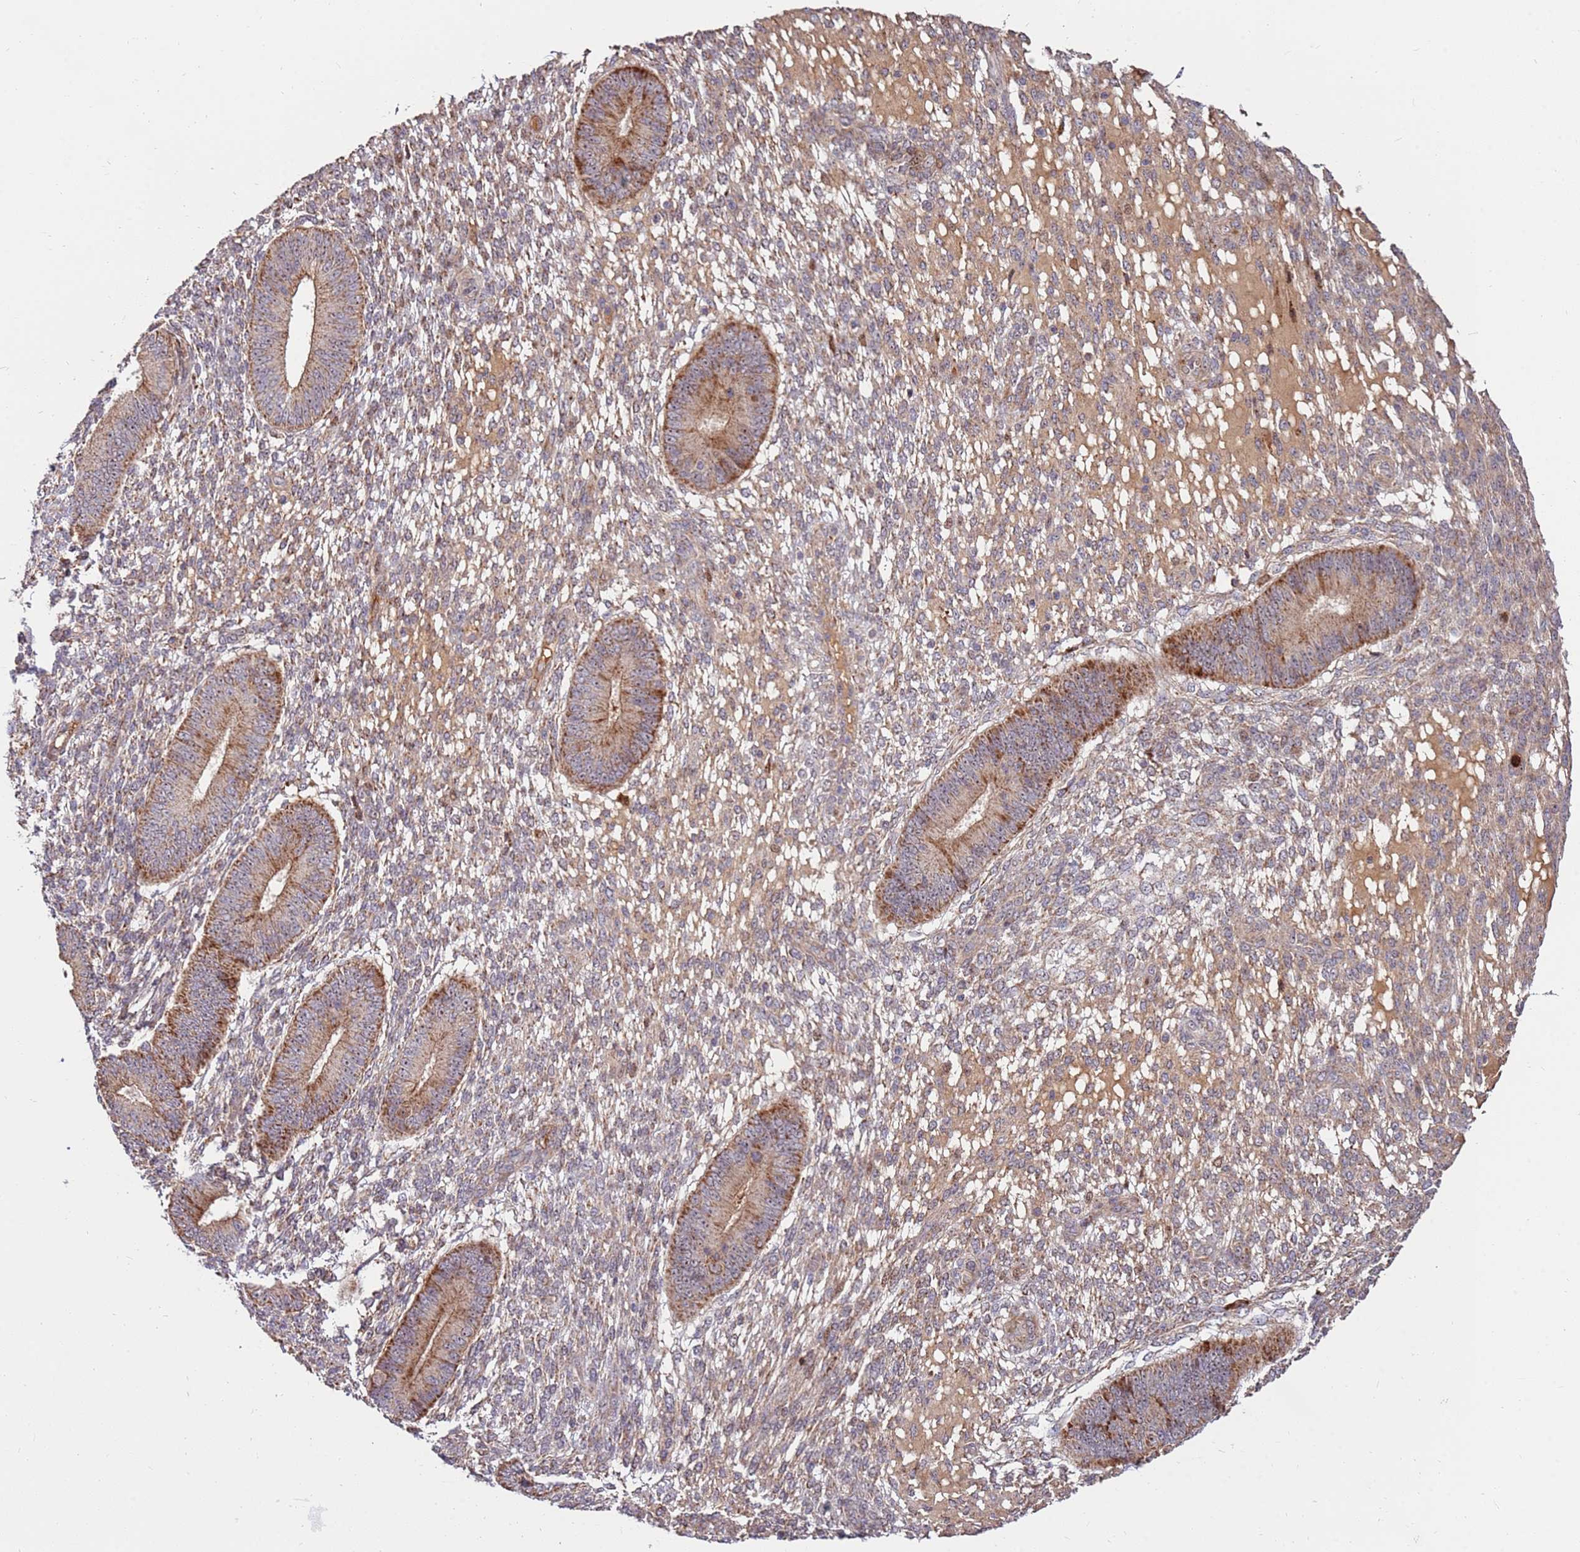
{"staining": {"intensity": "moderate", "quantity": "25%-75%", "location": "cytoplasmic/membranous"}, "tissue": "endometrium", "cell_type": "Cells in endometrial stroma", "image_type": "normal", "snomed": [{"axis": "morphology", "description": "Normal tissue, NOS"}, {"axis": "topography", "description": "Endometrium"}], "caption": "Immunohistochemical staining of benign endometrium displays moderate cytoplasmic/membranous protein staining in about 25%-75% of cells in endometrial stroma.", "gene": "KIF25", "patient": {"sex": "female", "age": 49}}